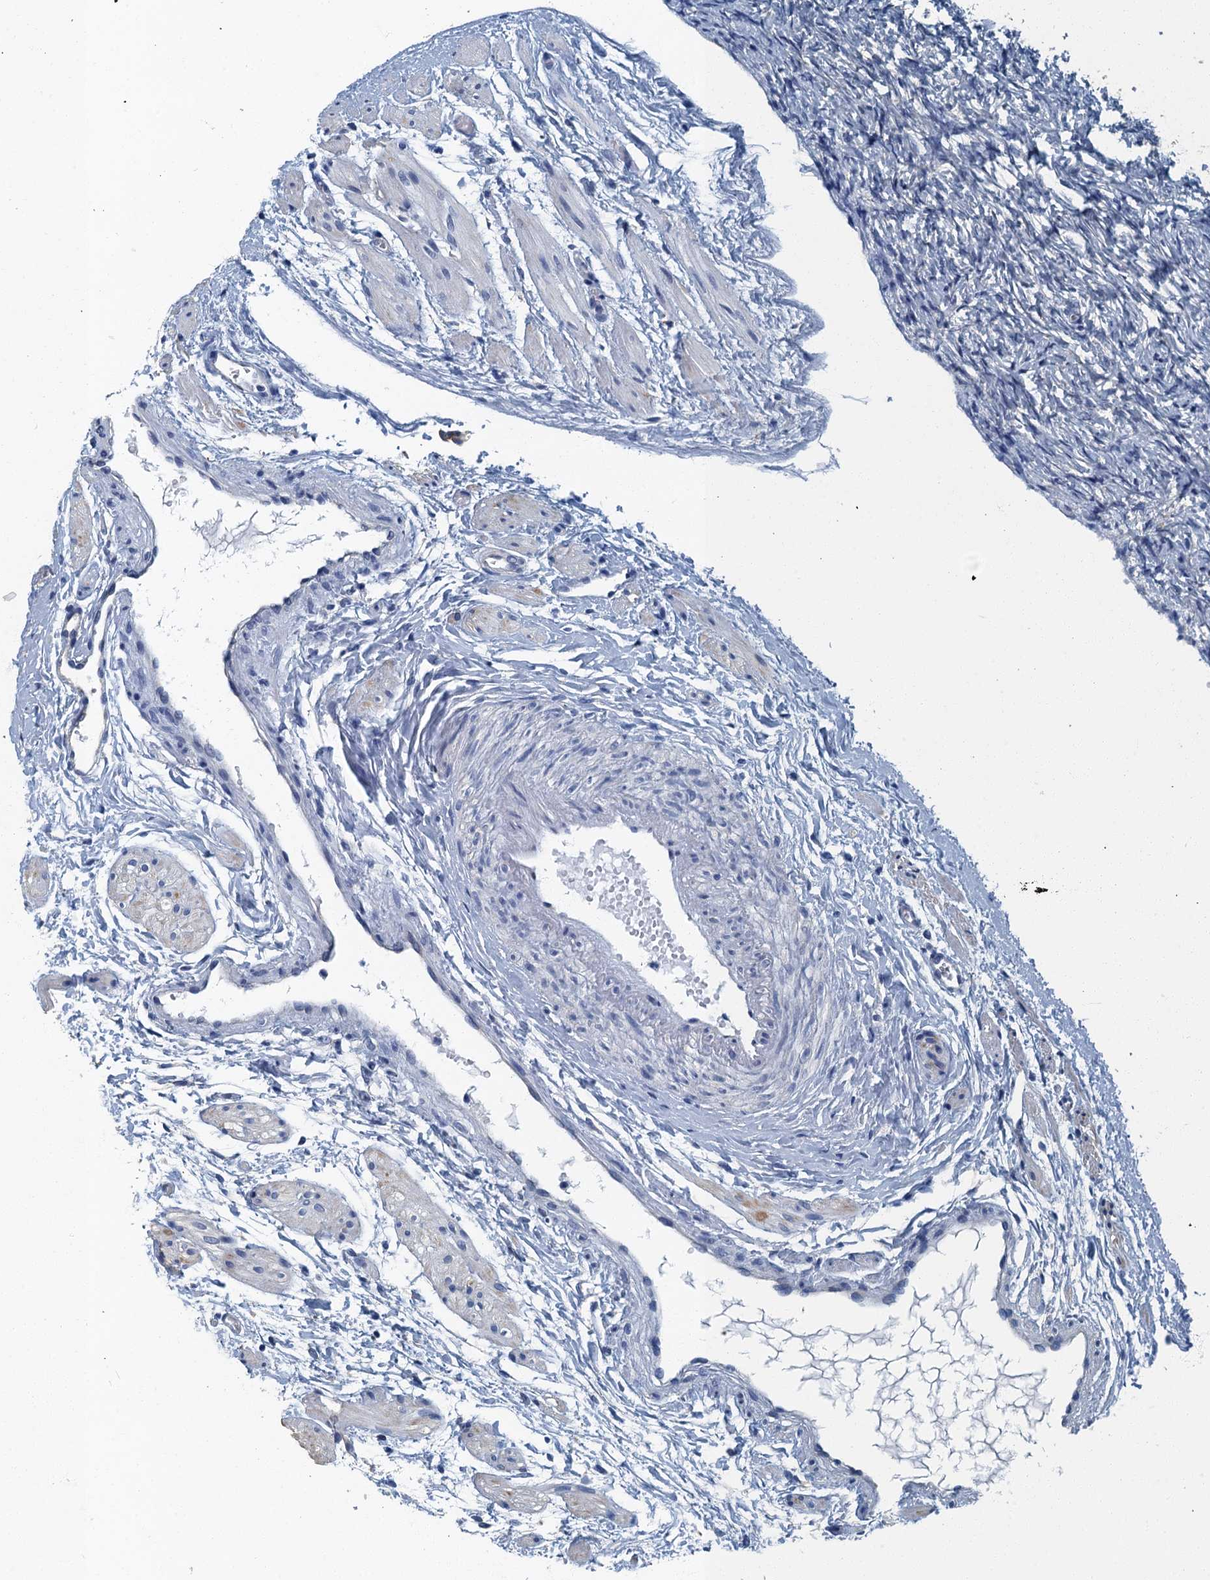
{"staining": {"intensity": "negative", "quantity": "none", "location": "none"}, "tissue": "ovary", "cell_type": "Follicle cells", "image_type": "normal", "snomed": [{"axis": "morphology", "description": "Normal tissue, NOS"}, {"axis": "topography", "description": "Ovary"}], "caption": "Human ovary stained for a protein using immunohistochemistry demonstrates no positivity in follicle cells.", "gene": "GADL1", "patient": {"sex": "female", "age": 41}}